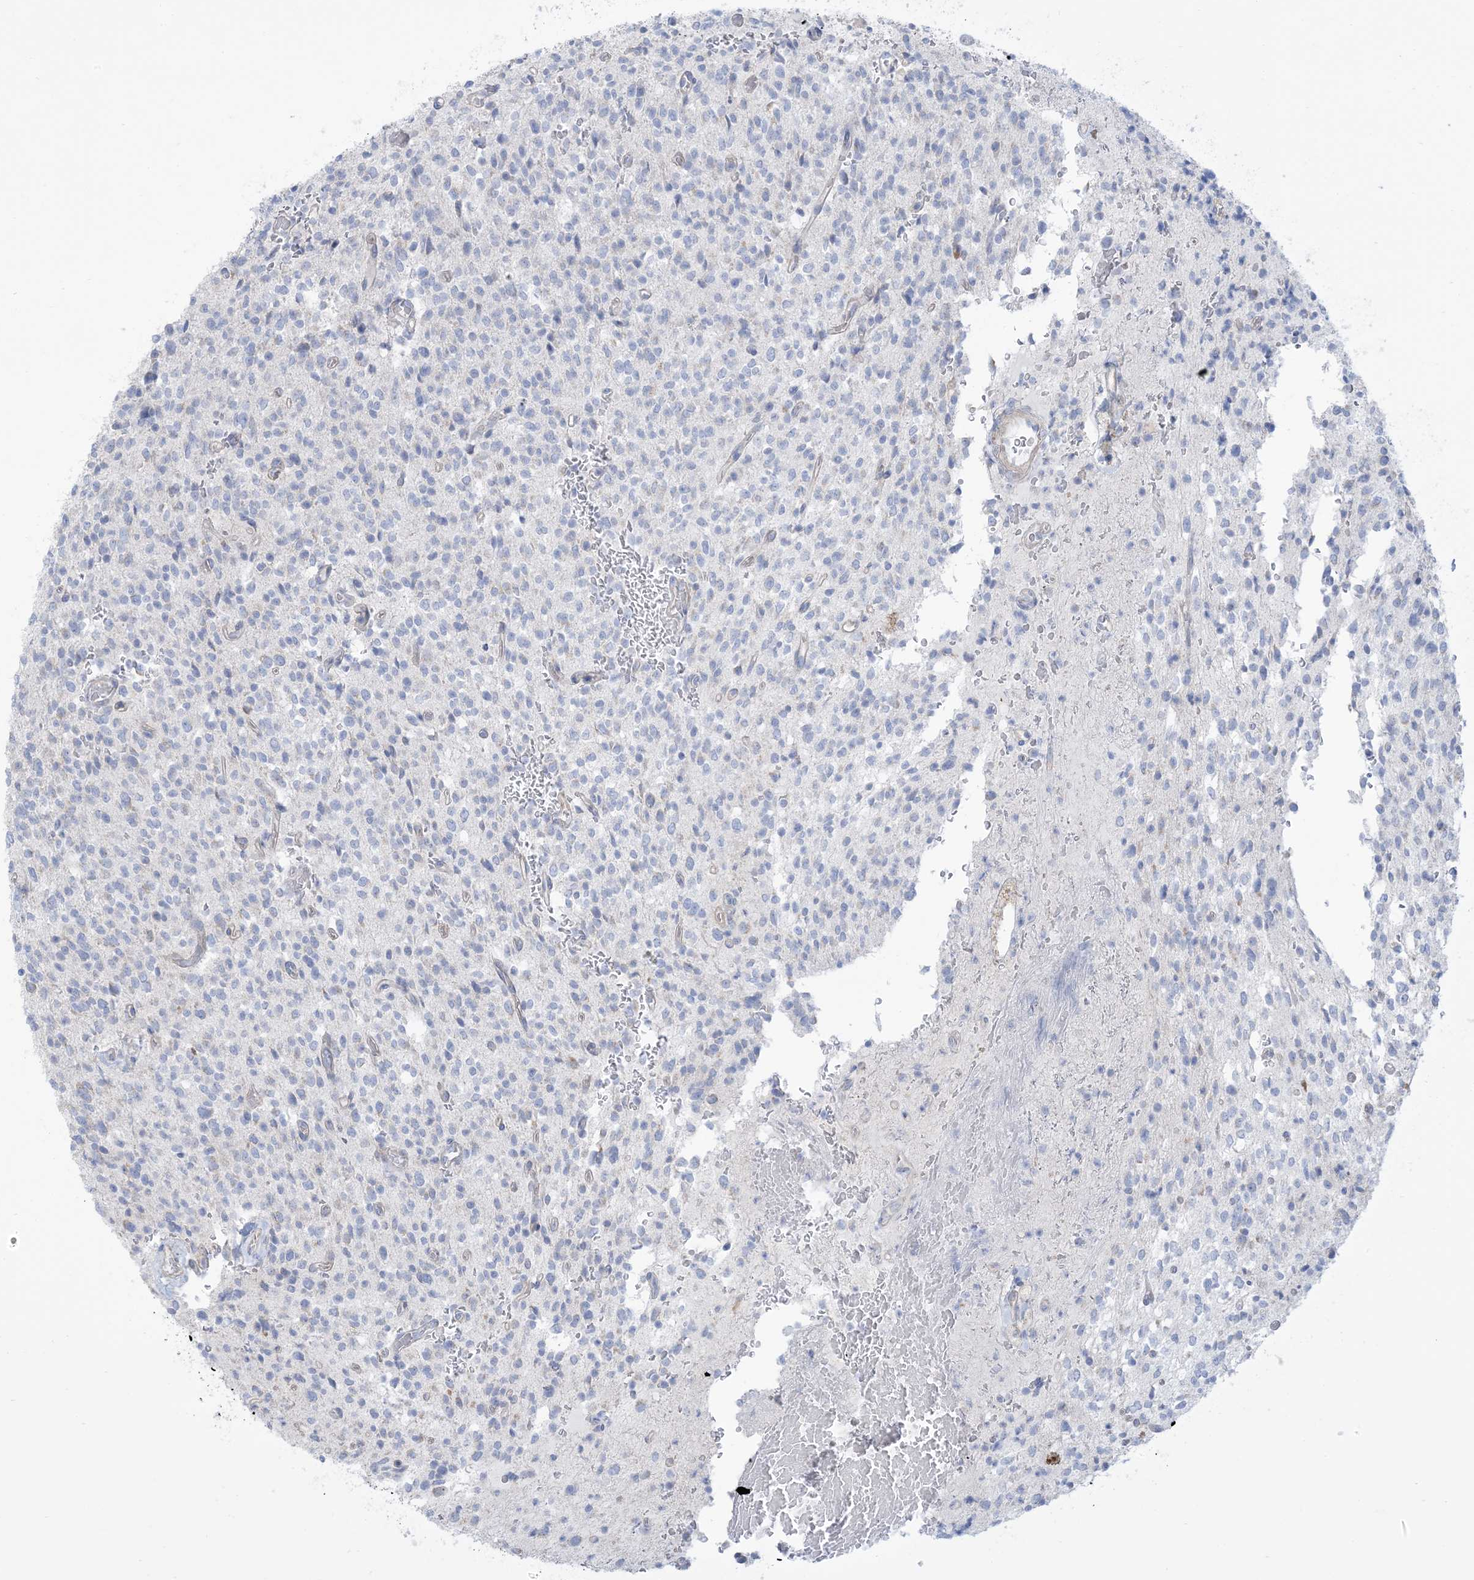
{"staining": {"intensity": "negative", "quantity": "none", "location": "none"}, "tissue": "glioma", "cell_type": "Tumor cells", "image_type": "cancer", "snomed": [{"axis": "morphology", "description": "Glioma, malignant, High grade"}, {"axis": "topography", "description": "Brain"}], "caption": "High magnification brightfield microscopy of glioma stained with DAB (3,3'-diaminobenzidine) (brown) and counterstained with hematoxylin (blue): tumor cells show no significant positivity.", "gene": "MTHFD2L", "patient": {"sex": "male", "age": 34}}